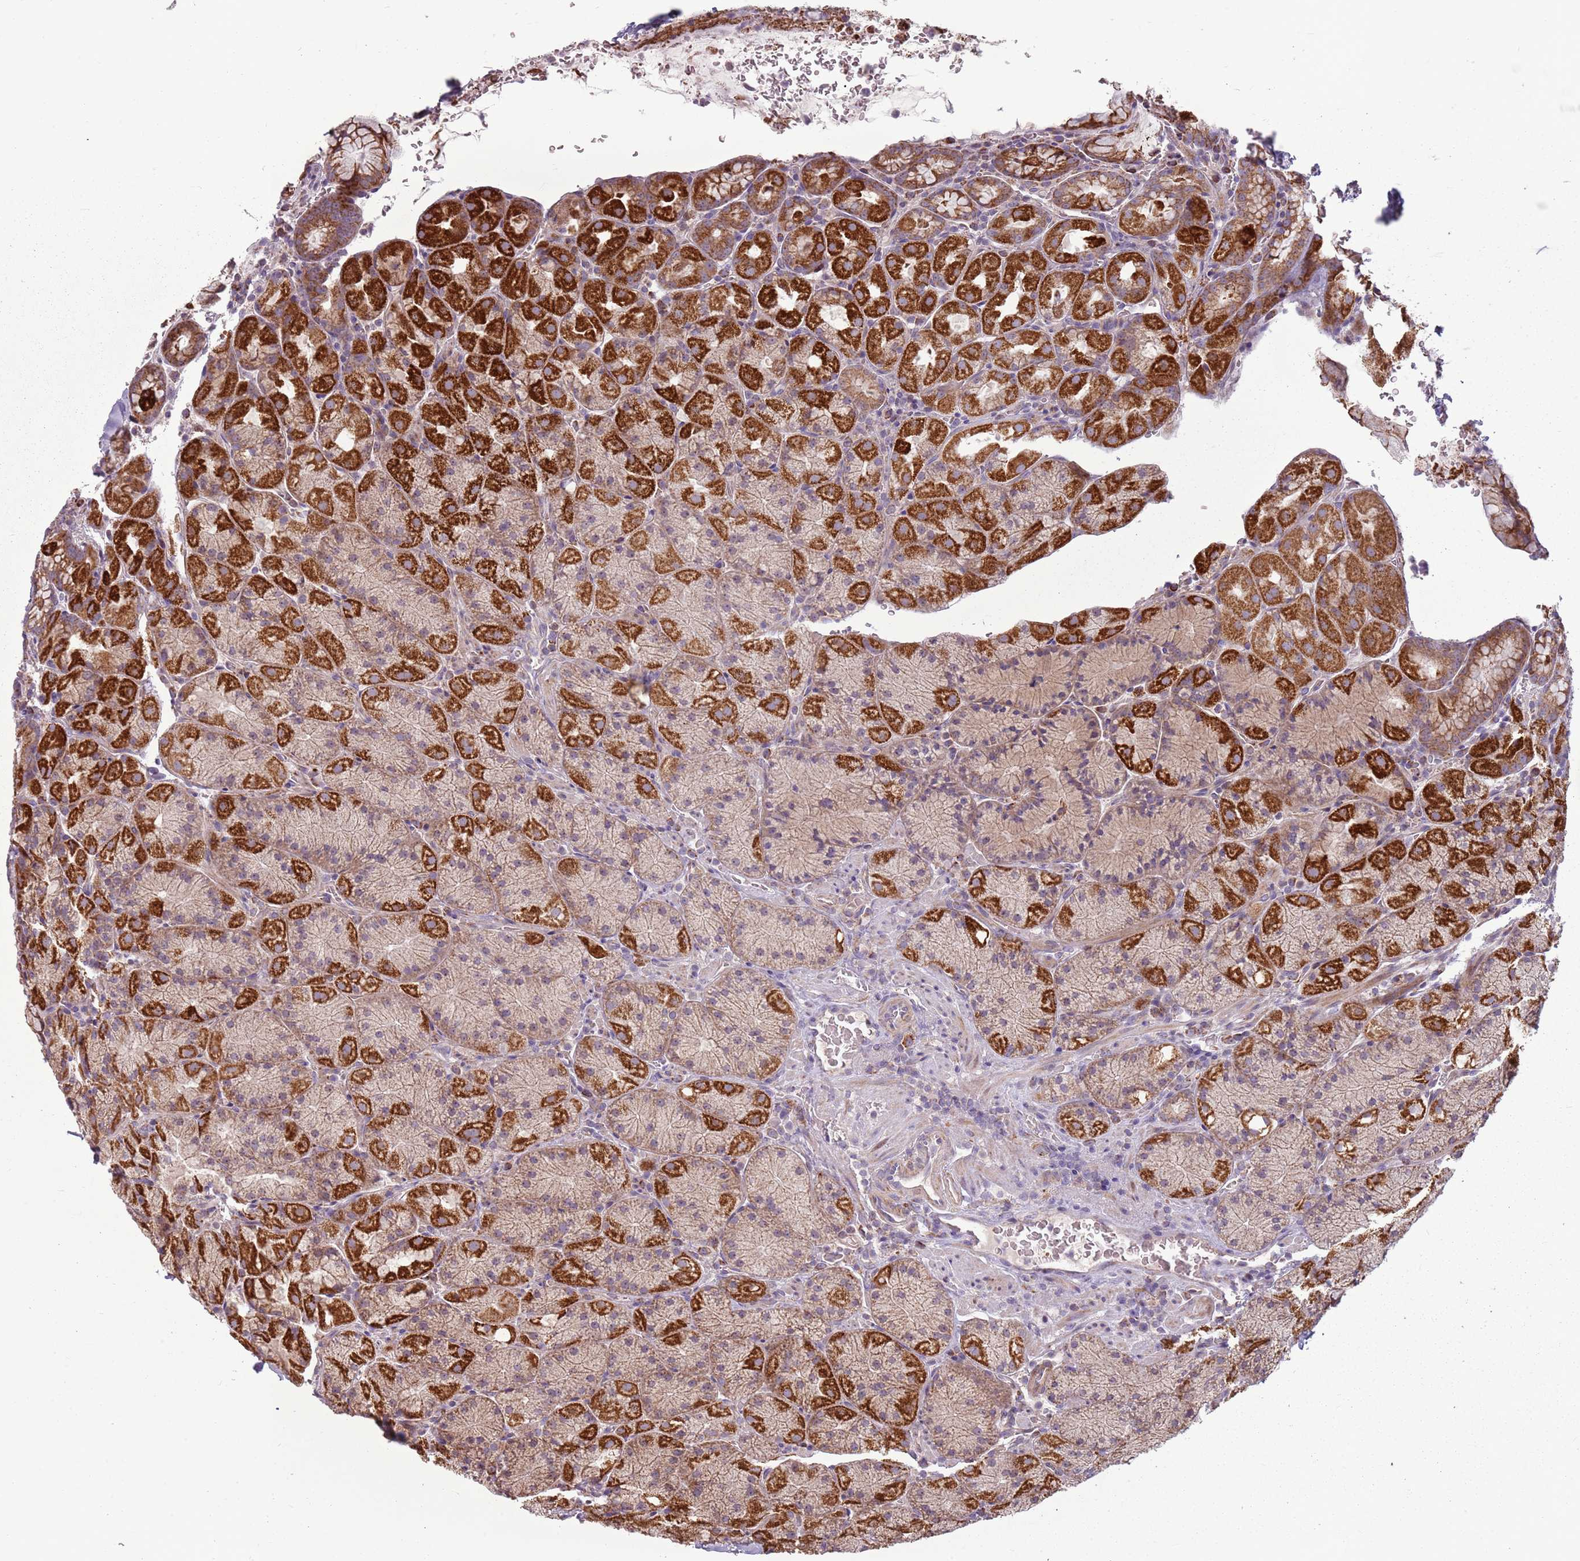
{"staining": {"intensity": "strong", "quantity": "25%-75%", "location": "cytoplasmic/membranous"}, "tissue": "stomach", "cell_type": "Glandular cells", "image_type": "normal", "snomed": [{"axis": "morphology", "description": "Normal tissue, NOS"}, {"axis": "topography", "description": "Stomach, upper"}, {"axis": "topography", "description": "Stomach, lower"}], "caption": "Protein expression analysis of benign human stomach reveals strong cytoplasmic/membranous expression in about 25%-75% of glandular cells. The staining was performed using DAB, with brown indicating positive protein expression. Nuclei are stained blue with hematoxylin.", "gene": "ZNF530", "patient": {"sex": "male", "age": 80}}